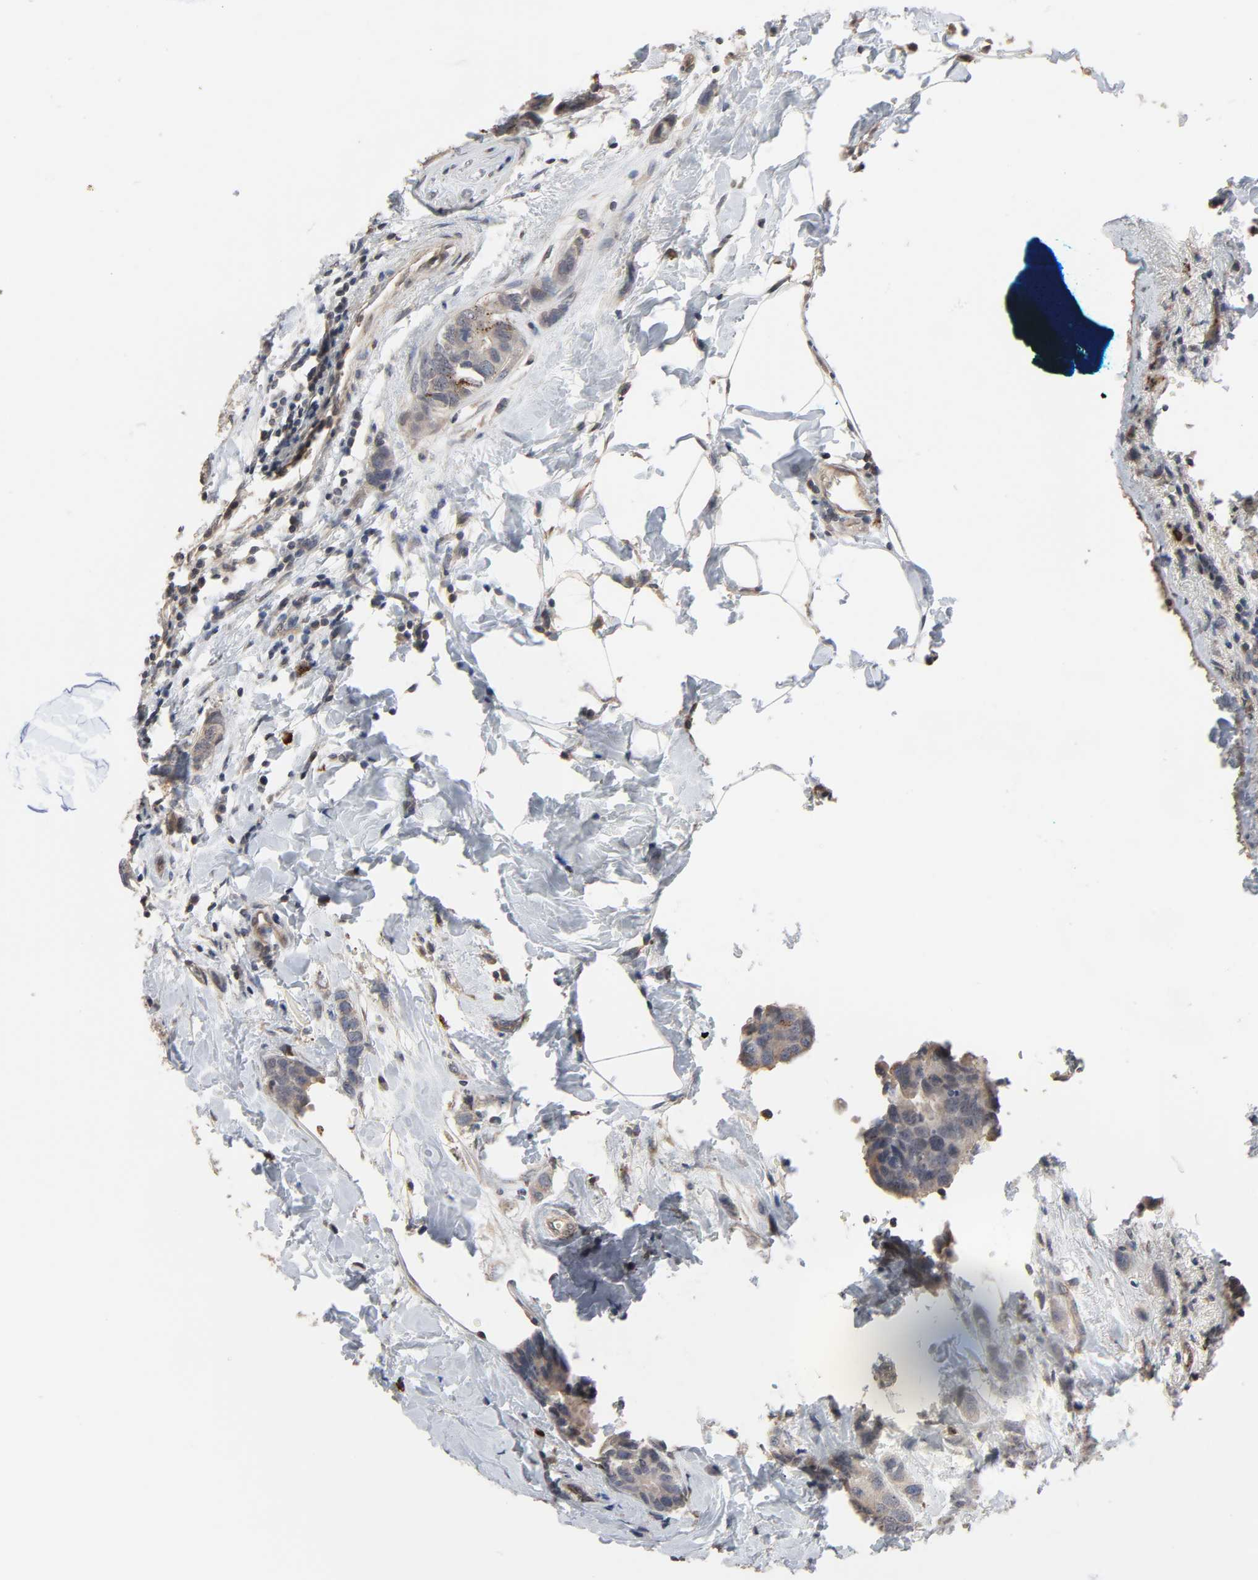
{"staining": {"intensity": "weak", "quantity": ">75%", "location": "cytoplasmic/membranous"}, "tissue": "breast cancer", "cell_type": "Tumor cells", "image_type": "cancer", "snomed": [{"axis": "morphology", "description": "Normal tissue, NOS"}, {"axis": "morphology", "description": "Duct carcinoma"}, {"axis": "topography", "description": "Breast"}], "caption": "An image showing weak cytoplasmic/membranous positivity in approximately >75% of tumor cells in breast cancer (invasive ductal carcinoma), as visualized by brown immunohistochemical staining.", "gene": "CCDC175", "patient": {"sex": "female", "age": 50}}